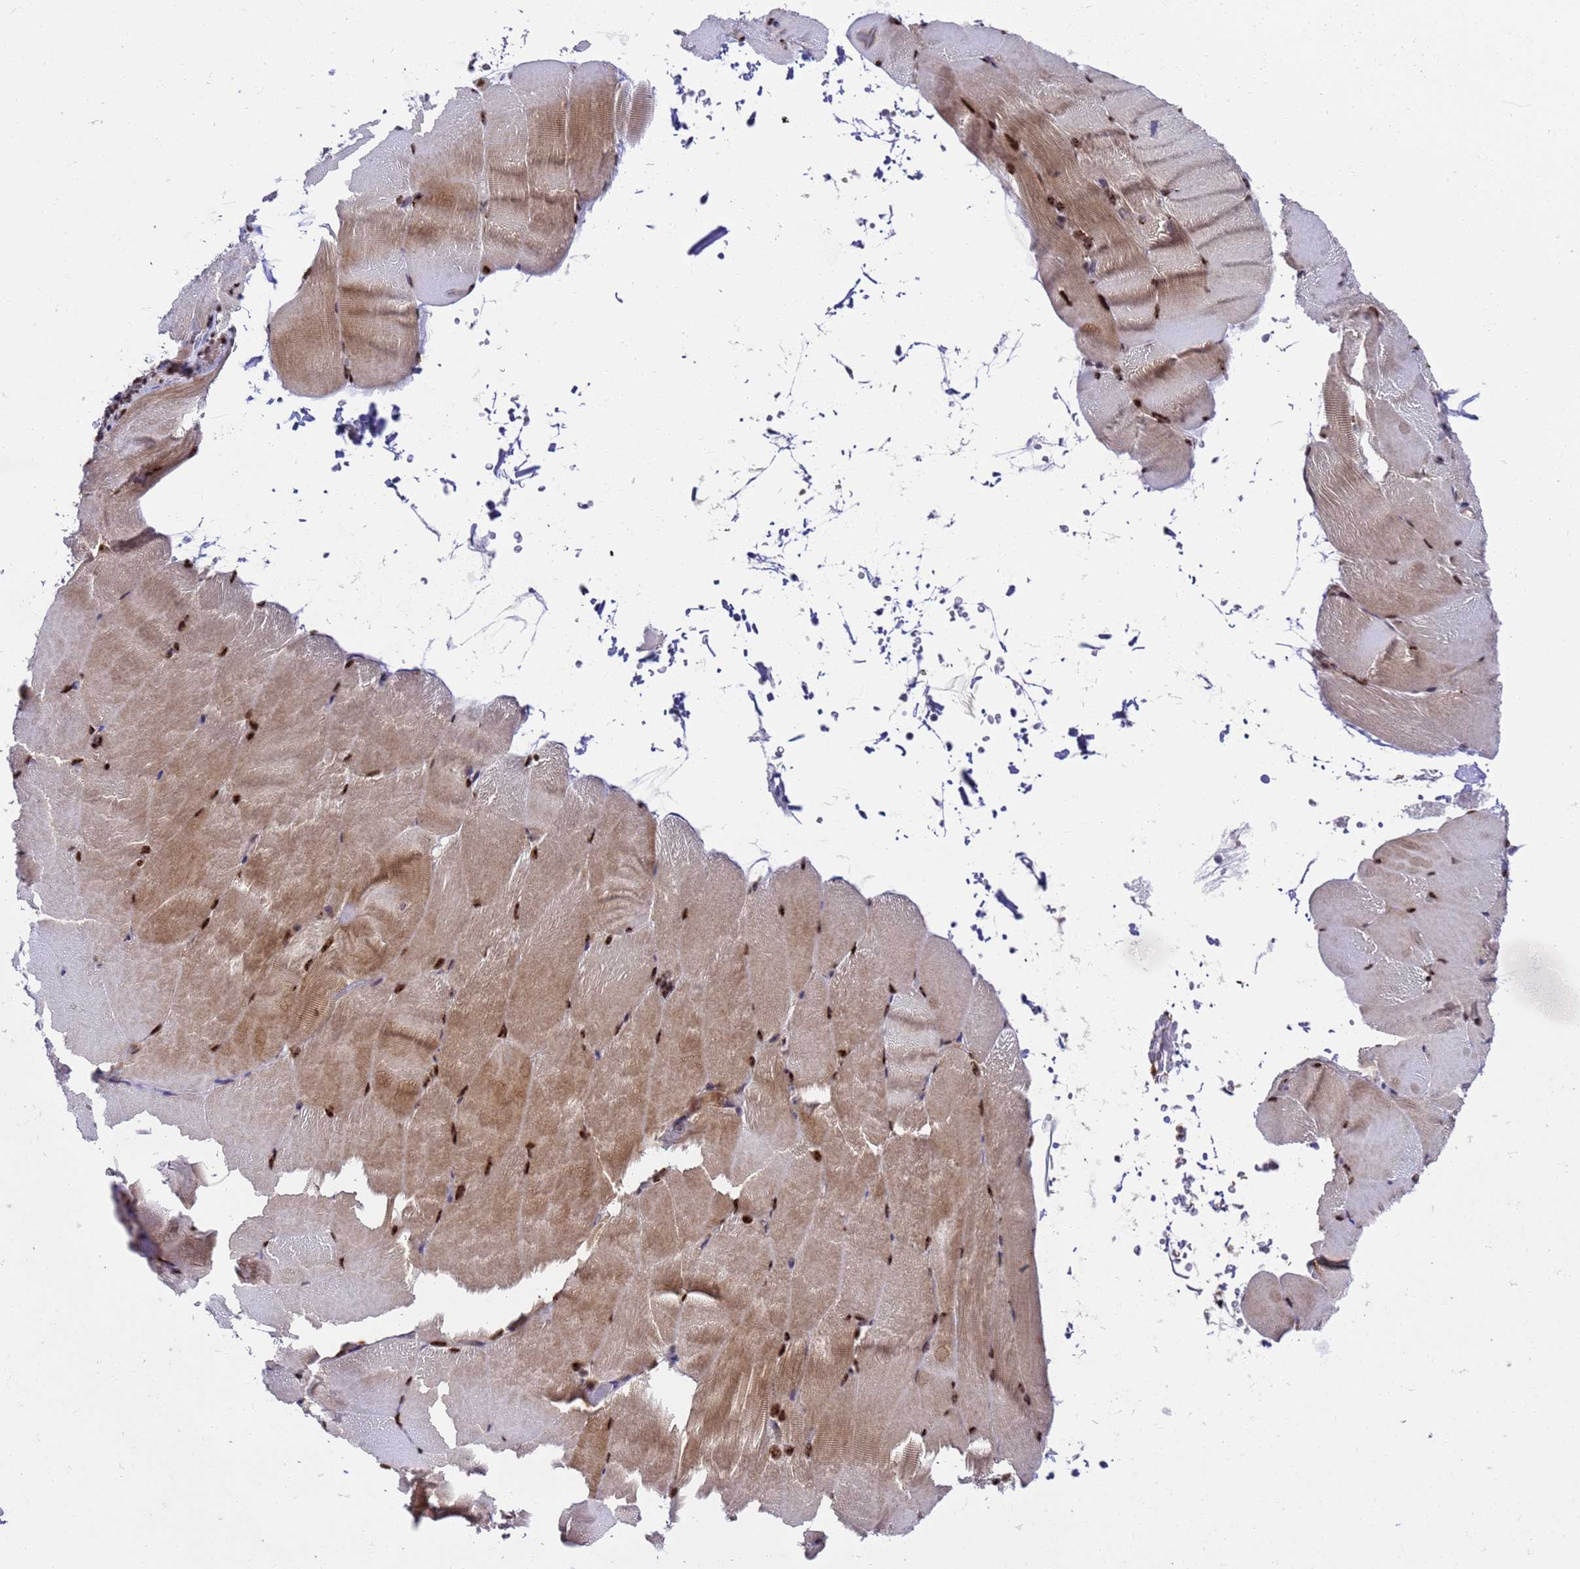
{"staining": {"intensity": "moderate", "quantity": "25%-75%", "location": "cytoplasmic/membranous,nuclear"}, "tissue": "skeletal muscle", "cell_type": "Myocytes", "image_type": "normal", "snomed": [{"axis": "morphology", "description": "Normal tissue, NOS"}, {"axis": "topography", "description": "Skeletal muscle"}, {"axis": "topography", "description": "Parathyroid gland"}], "caption": "Immunohistochemistry (IHC) (DAB (3,3'-diaminobenzidine)) staining of unremarkable human skeletal muscle shows moderate cytoplasmic/membranous,nuclear protein positivity in about 25%-75% of myocytes. (DAB (3,3'-diaminobenzidine) IHC with brightfield microscopy, high magnification).", "gene": "C19orf47", "patient": {"sex": "female", "age": 37}}